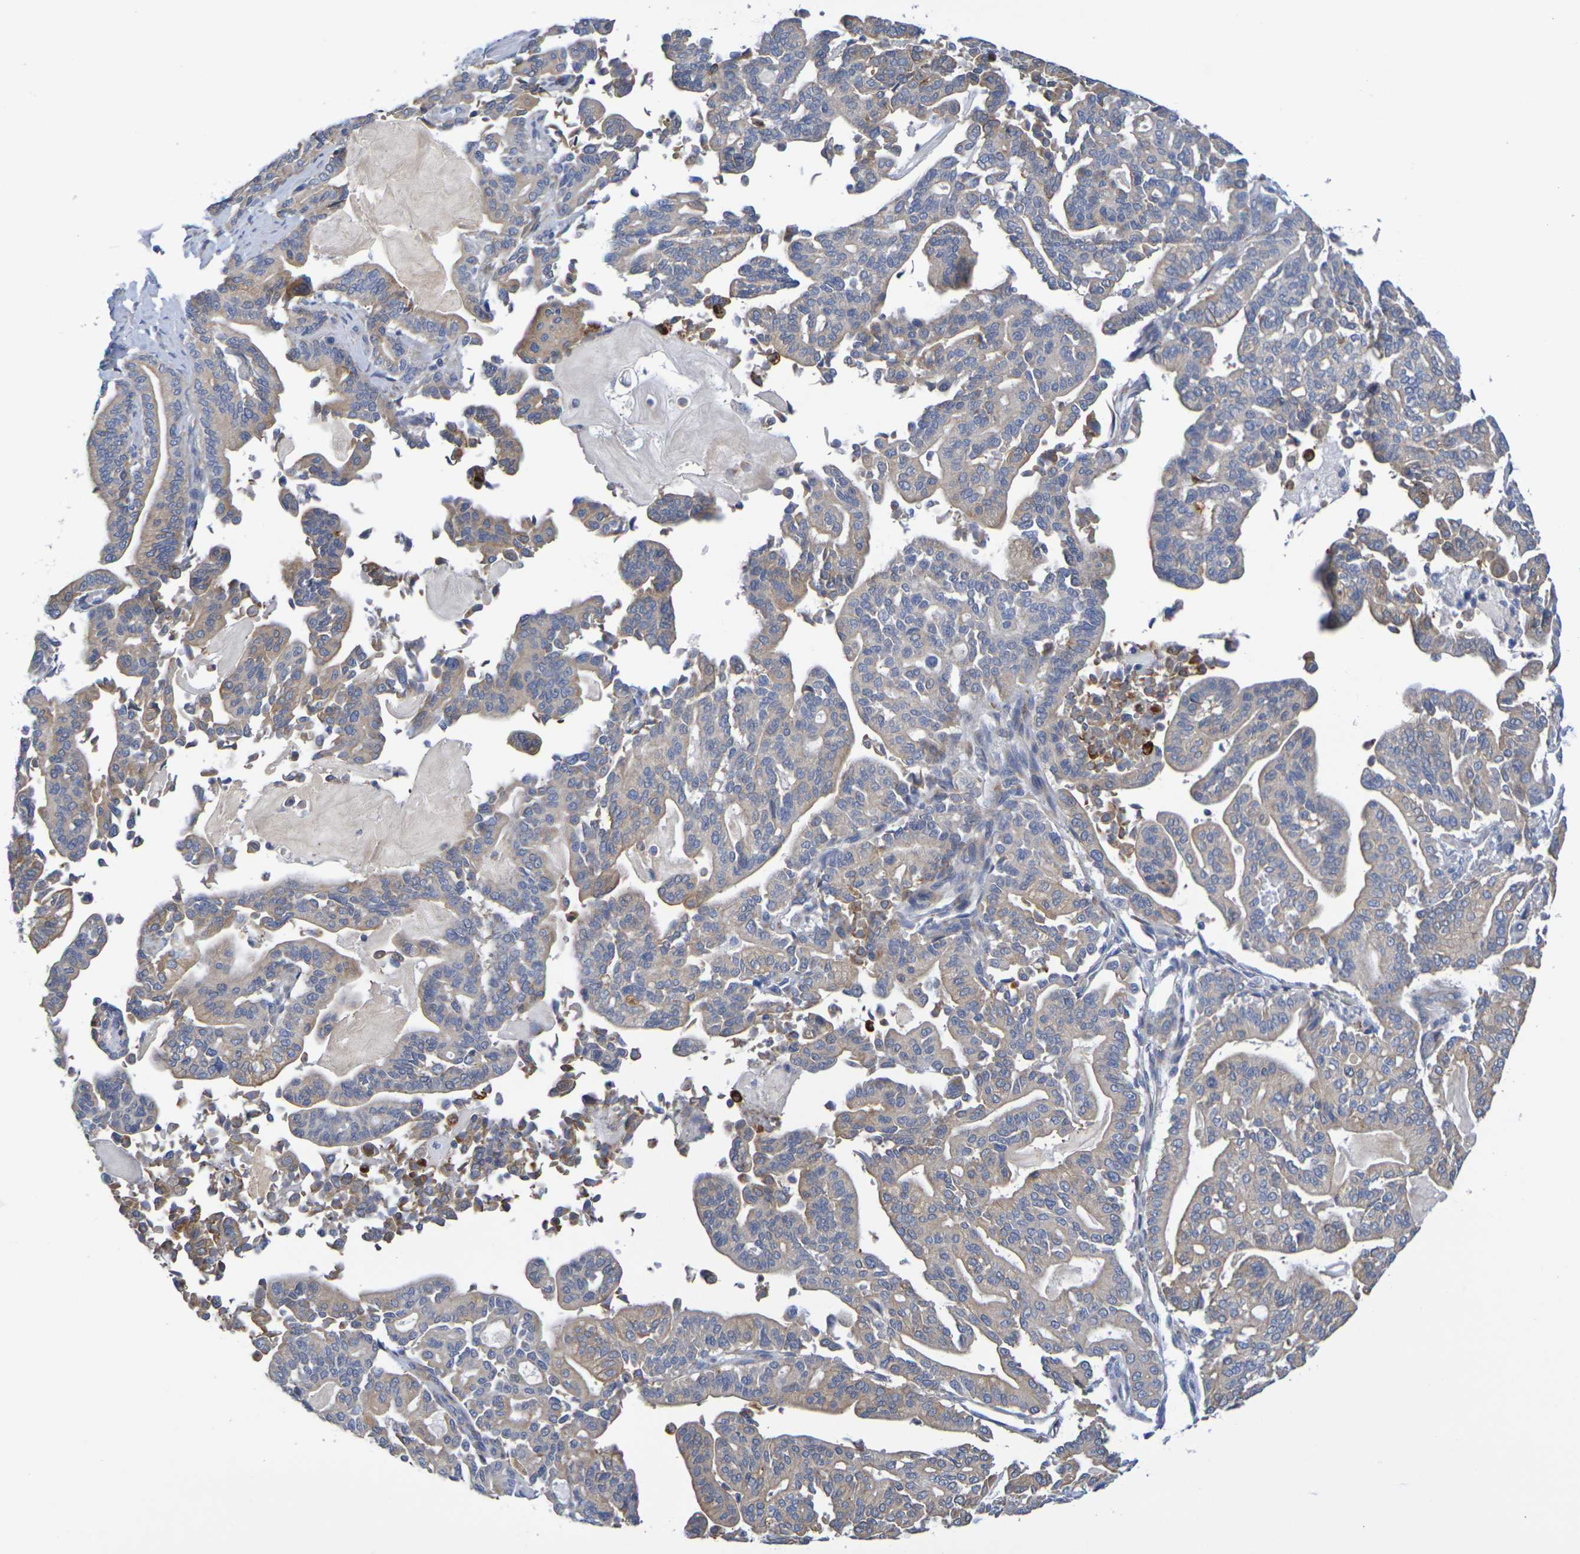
{"staining": {"intensity": "weak", "quantity": ">75%", "location": "cytoplasmic/membranous"}, "tissue": "pancreatic cancer", "cell_type": "Tumor cells", "image_type": "cancer", "snomed": [{"axis": "morphology", "description": "Adenocarcinoma, NOS"}, {"axis": "topography", "description": "Pancreas"}], "caption": "IHC micrograph of pancreatic adenocarcinoma stained for a protein (brown), which reveals low levels of weak cytoplasmic/membranous positivity in approximately >75% of tumor cells.", "gene": "SDC4", "patient": {"sex": "male", "age": 63}}